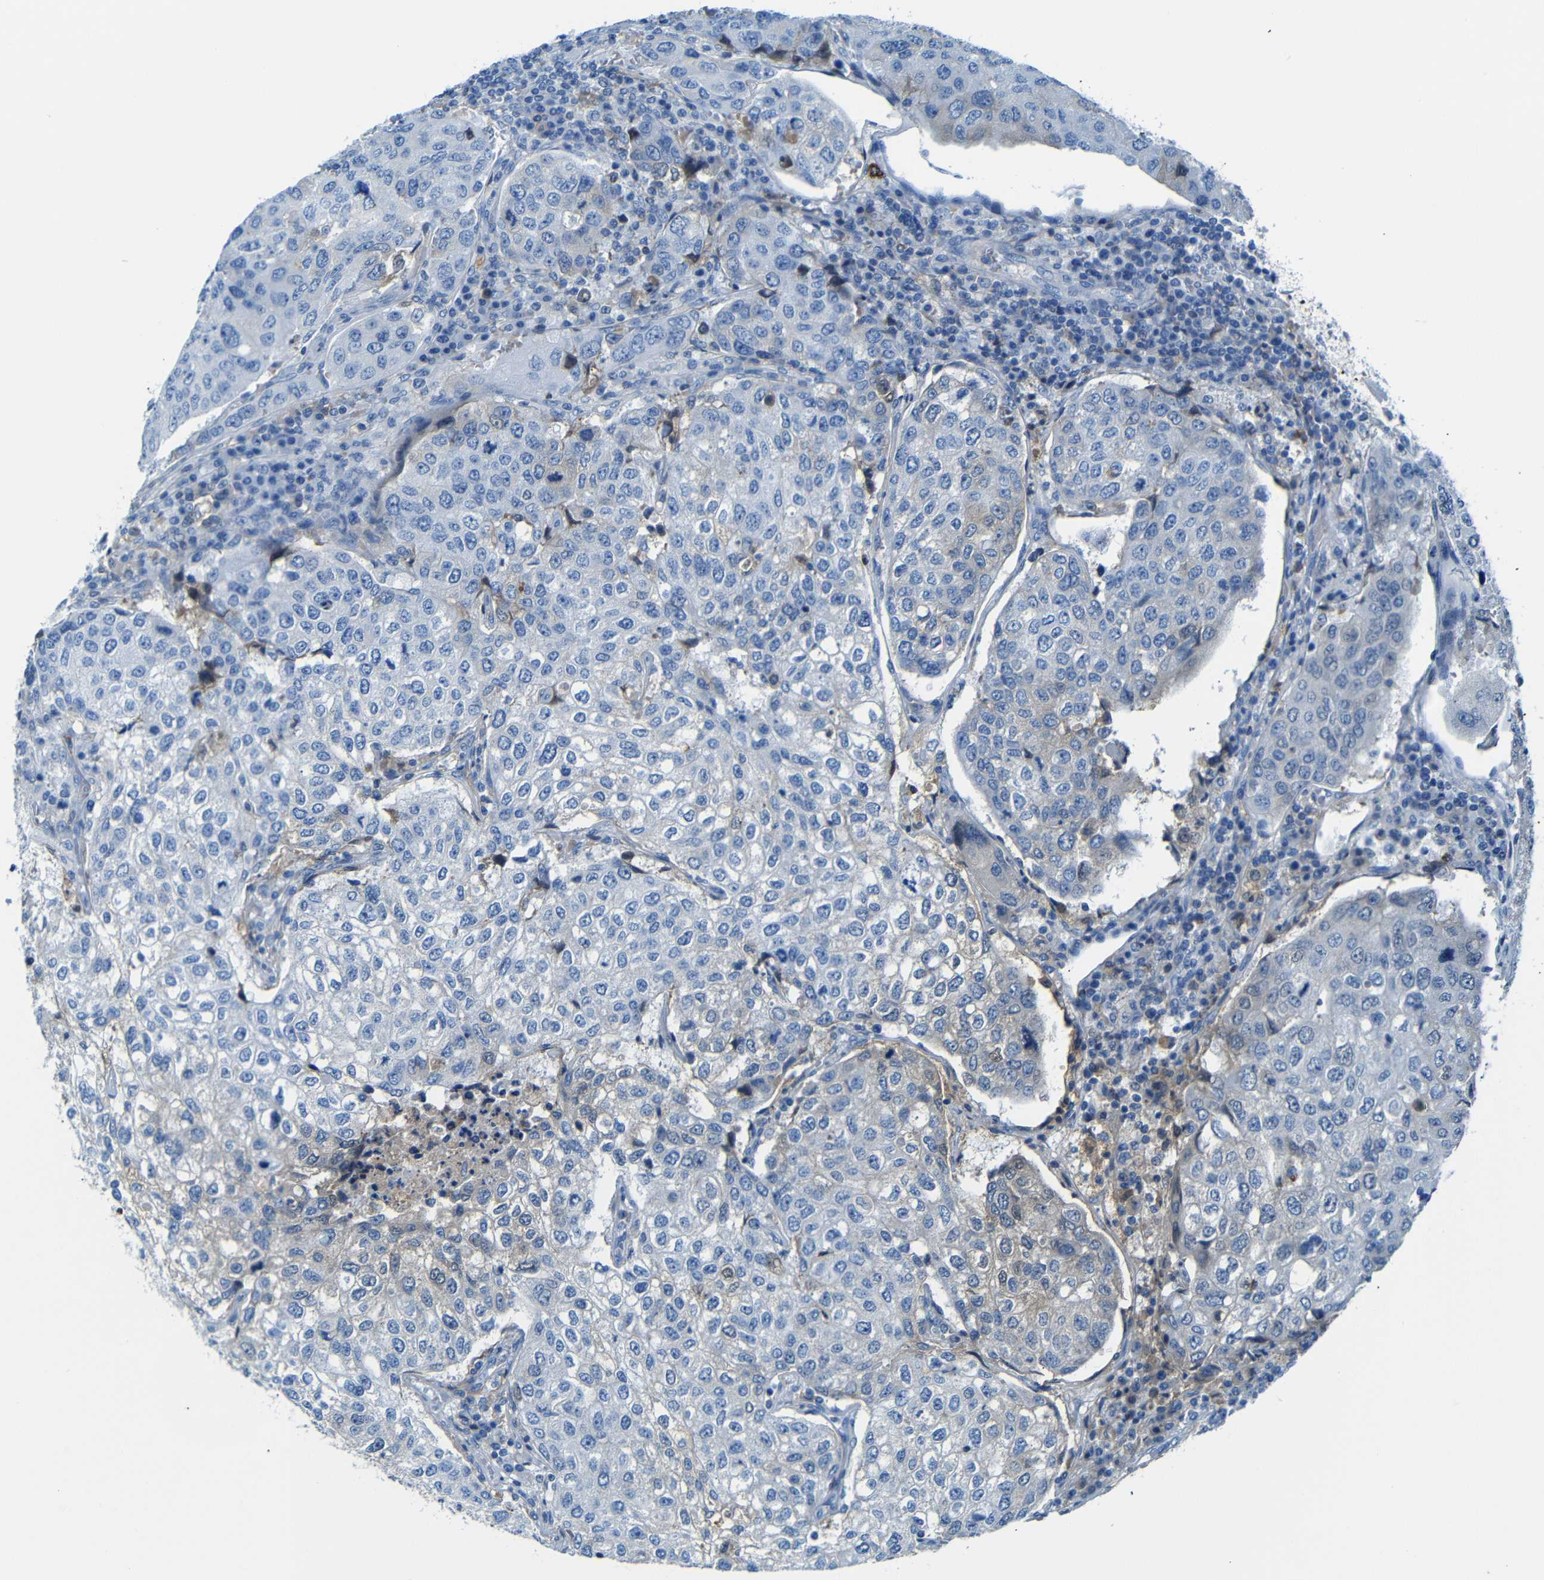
{"staining": {"intensity": "negative", "quantity": "none", "location": "none"}, "tissue": "urothelial cancer", "cell_type": "Tumor cells", "image_type": "cancer", "snomed": [{"axis": "morphology", "description": "Urothelial carcinoma, High grade"}, {"axis": "topography", "description": "Lymph node"}, {"axis": "topography", "description": "Urinary bladder"}], "caption": "Tumor cells are negative for protein expression in human urothelial cancer. Nuclei are stained in blue.", "gene": "SERPINA1", "patient": {"sex": "male", "age": 51}}